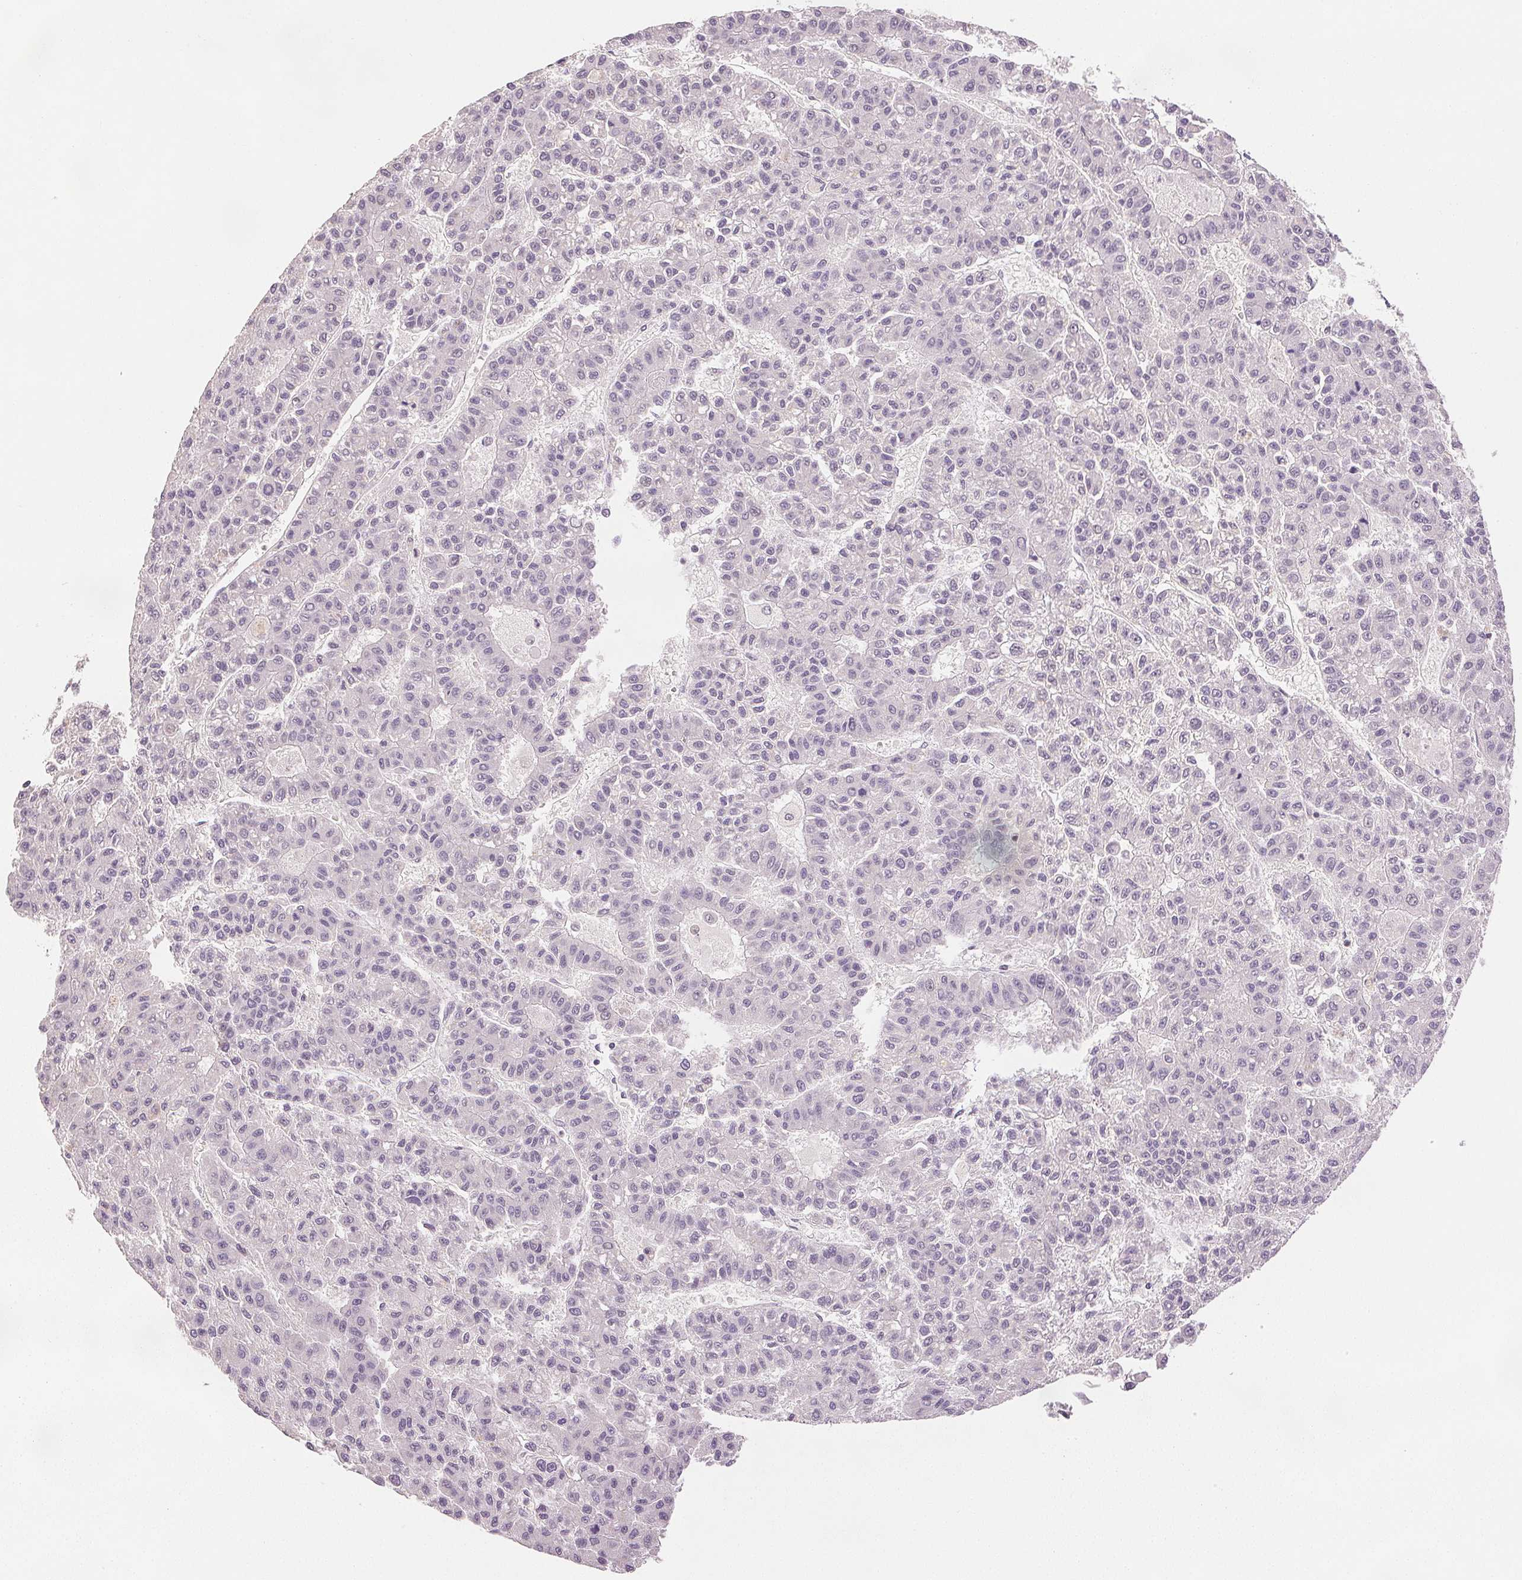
{"staining": {"intensity": "negative", "quantity": "none", "location": "none"}, "tissue": "liver cancer", "cell_type": "Tumor cells", "image_type": "cancer", "snomed": [{"axis": "morphology", "description": "Carcinoma, Hepatocellular, NOS"}, {"axis": "topography", "description": "Liver"}], "caption": "Micrograph shows no significant protein positivity in tumor cells of liver cancer (hepatocellular carcinoma).", "gene": "RUNX2", "patient": {"sex": "male", "age": 70}}